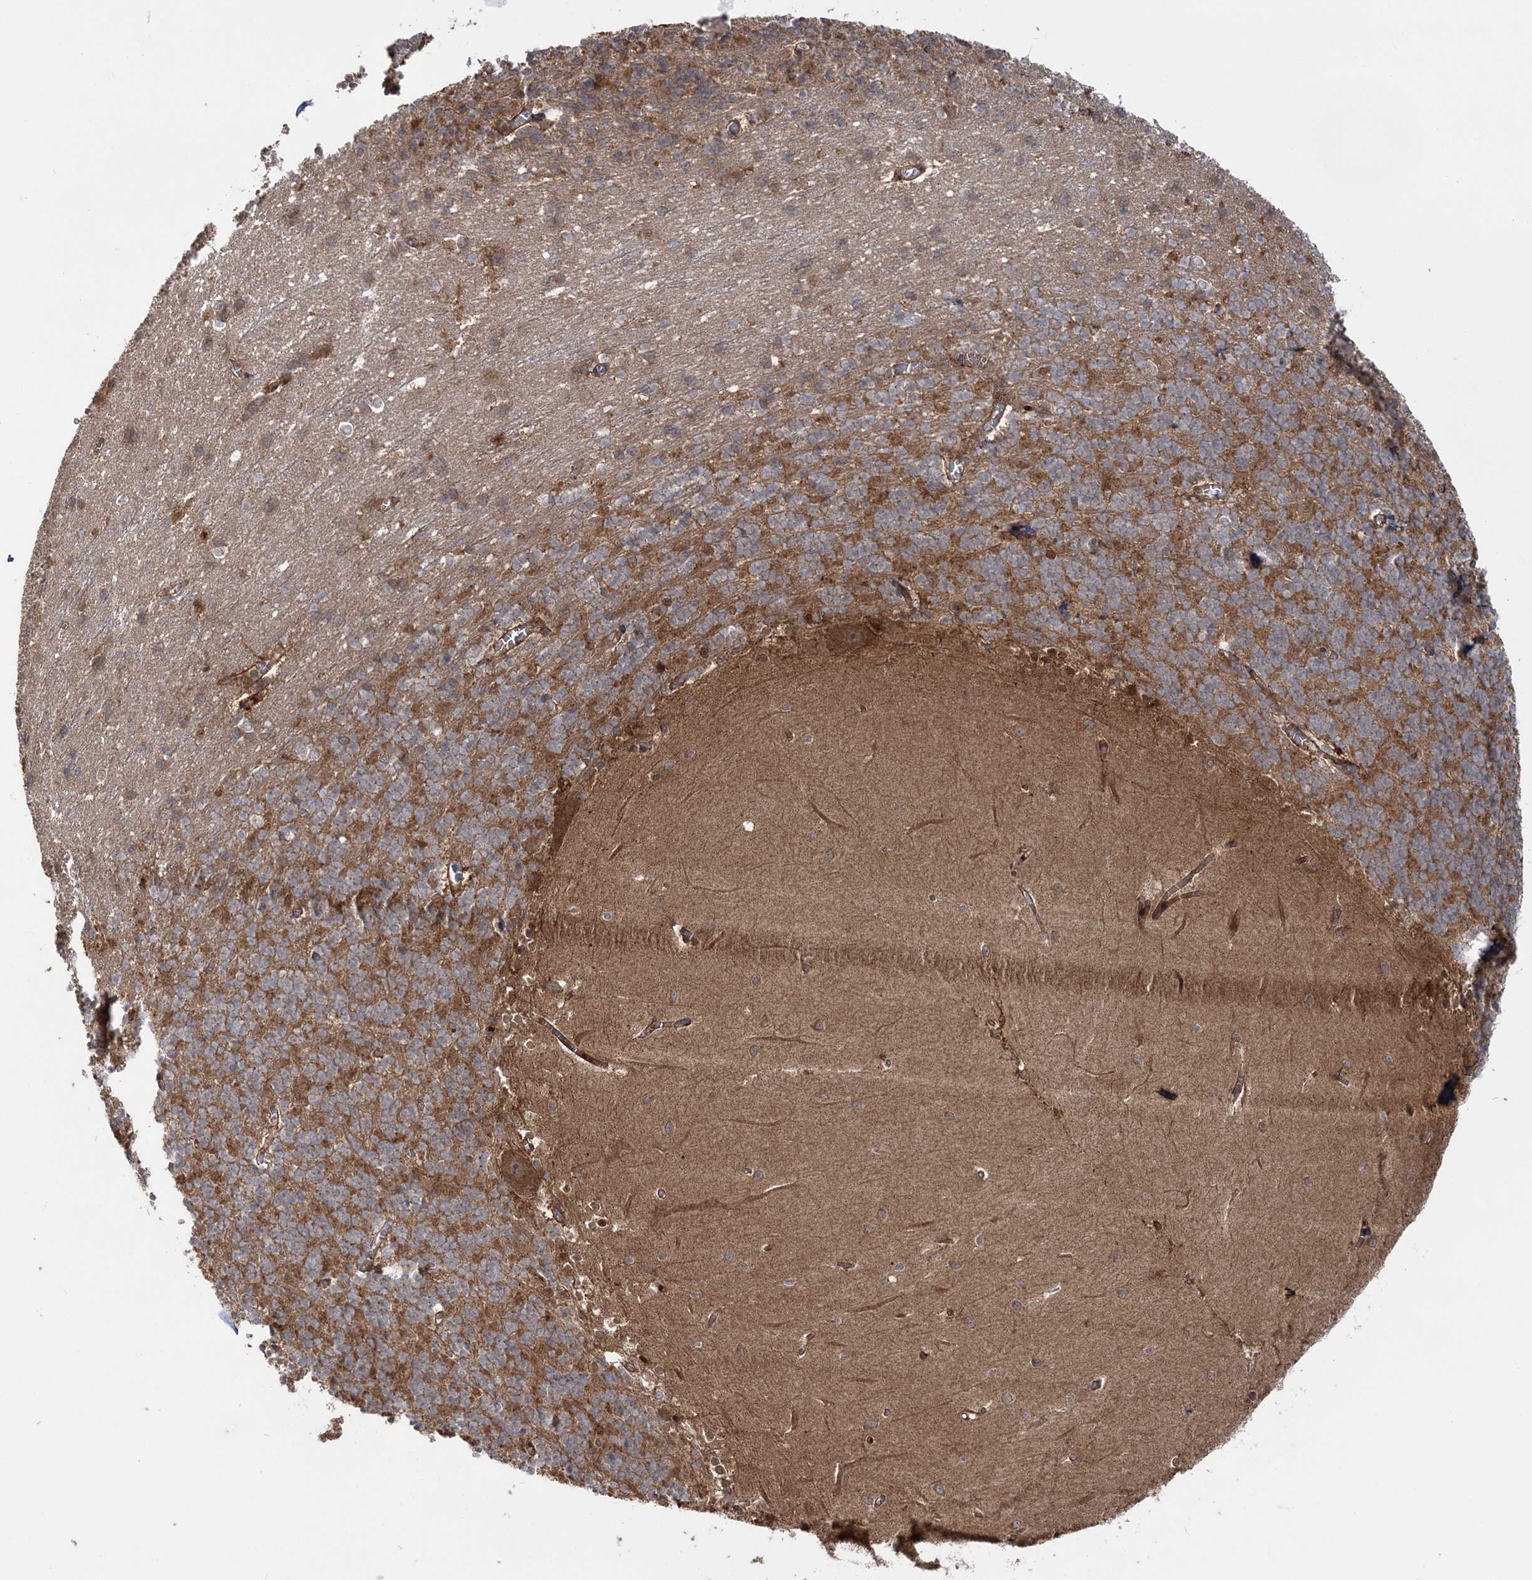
{"staining": {"intensity": "moderate", "quantity": ">75%", "location": "cytoplasmic/membranous"}, "tissue": "cerebellum", "cell_type": "Cells in granular layer", "image_type": "normal", "snomed": [{"axis": "morphology", "description": "Normal tissue, NOS"}, {"axis": "topography", "description": "Cerebellum"}], "caption": "An image of cerebellum stained for a protein exhibits moderate cytoplasmic/membranous brown staining in cells in granular layer.", "gene": "MOCS2", "patient": {"sex": "male", "age": 37}}